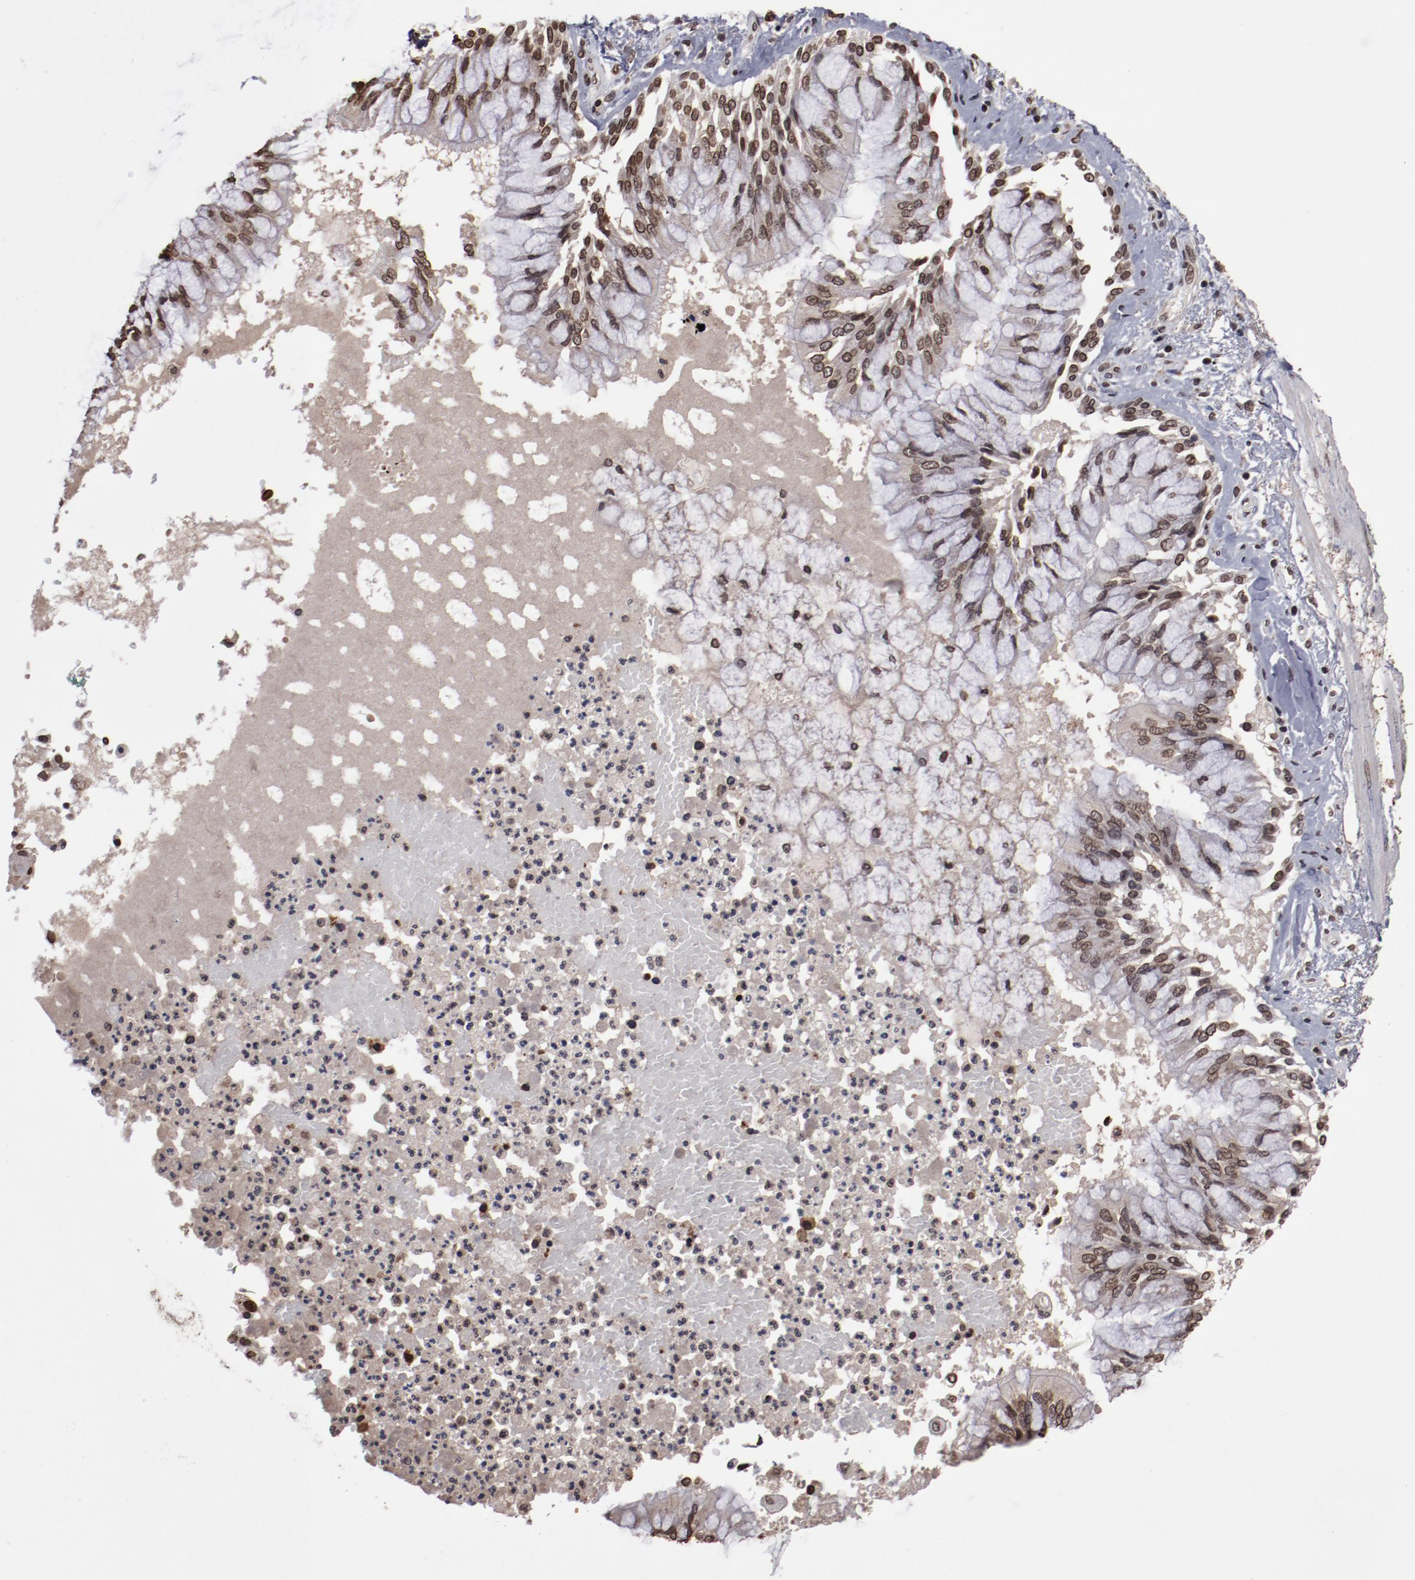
{"staining": {"intensity": "strong", "quantity": ">75%", "location": "nuclear"}, "tissue": "bronchus", "cell_type": "Respiratory epithelial cells", "image_type": "normal", "snomed": [{"axis": "morphology", "description": "Normal tissue, NOS"}, {"axis": "topography", "description": "Cartilage tissue"}, {"axis": "topography", "description": "Bronchus"}, {"axis": "topography", "description": "Lung"}], "caption": "Immunohistochemical staining of normal bronchus displays high levels of strong nuclear staining in approximately >75% of respiratory epithelial cells. (DAB IHC with brightfield microscopy, high magnification).", "gene": "AKT1", "patient": {"sex": "female", "age": 49}}